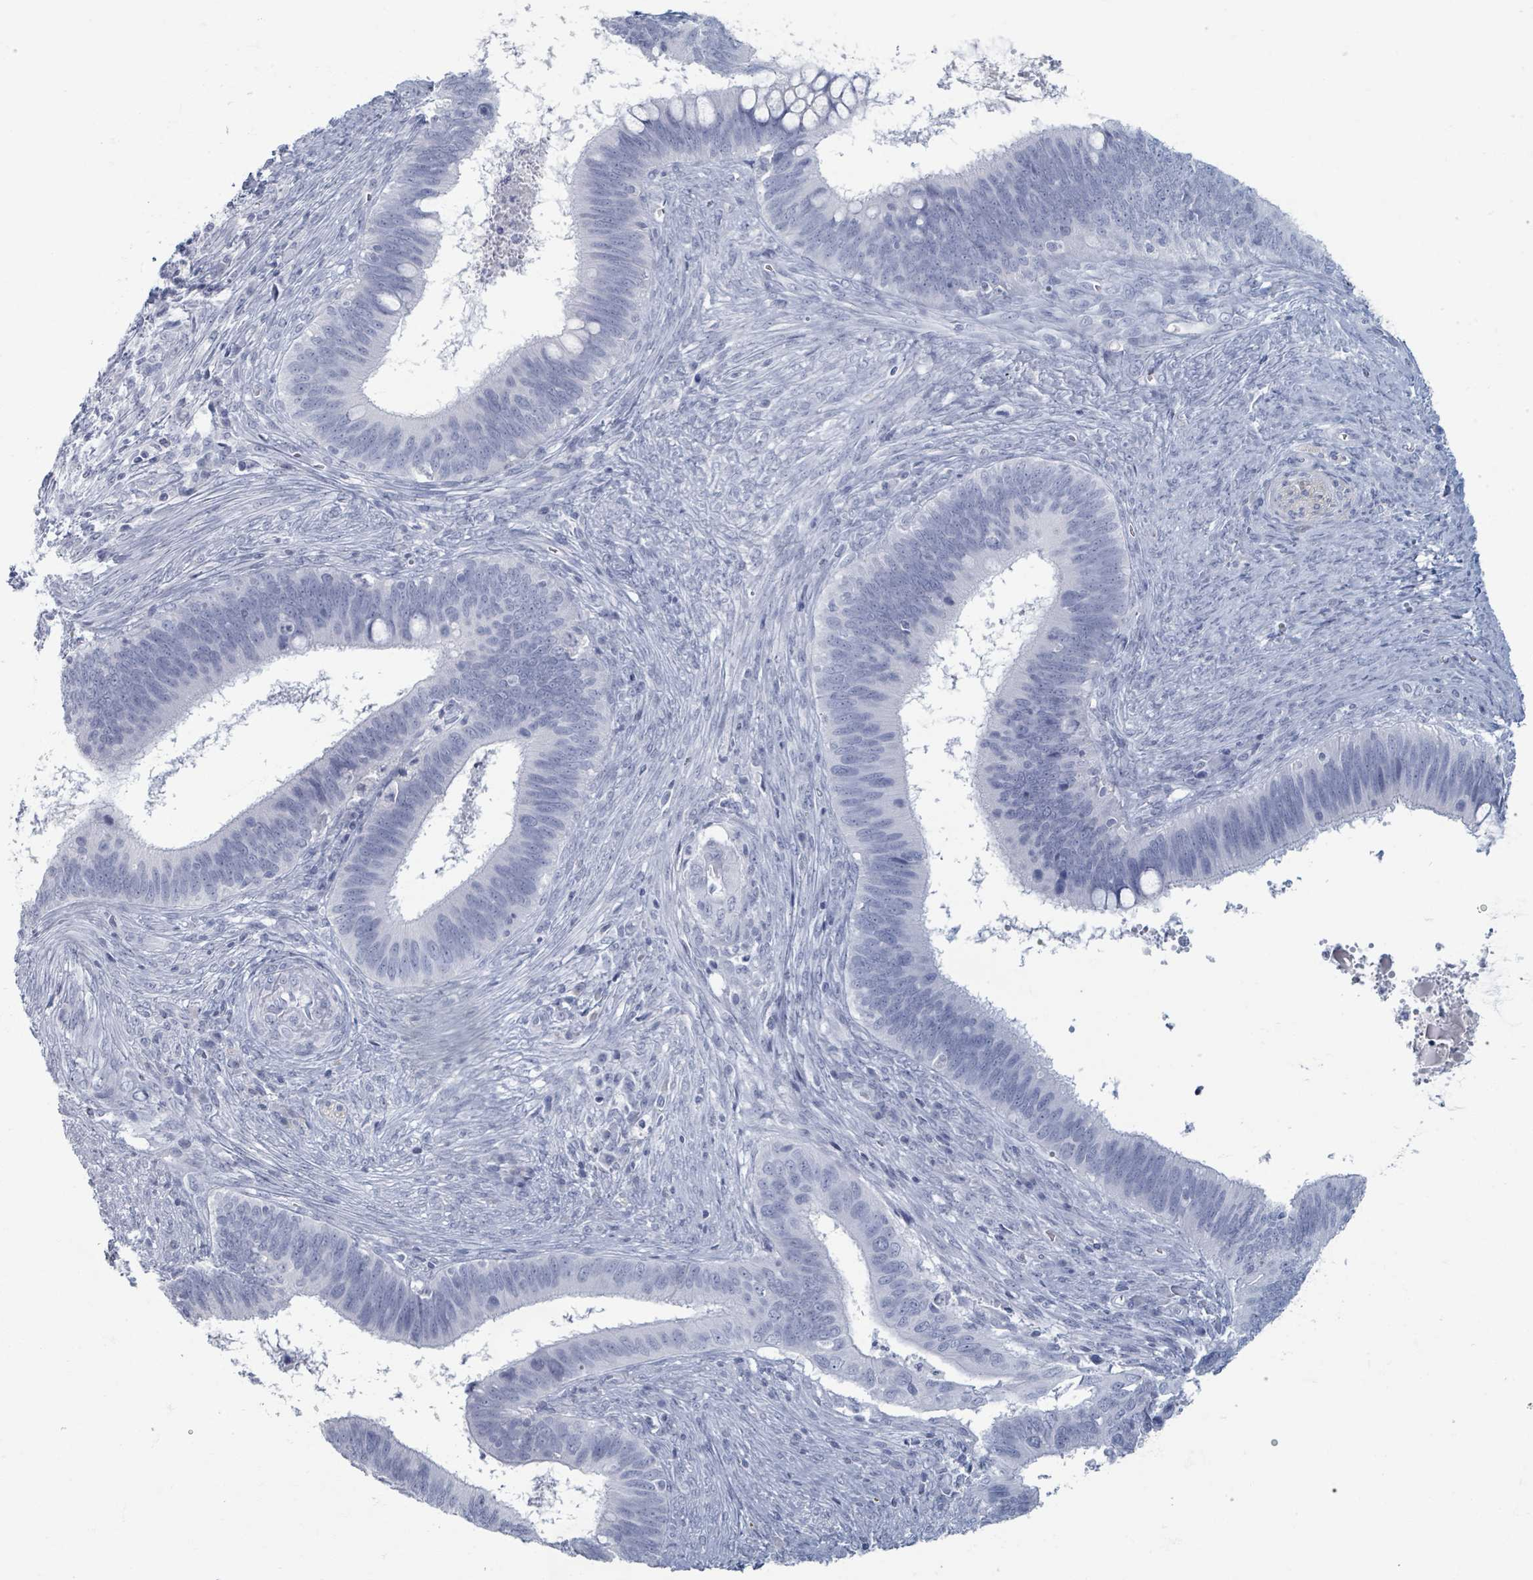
{"staining": {"intensity": "negative", "quantity": "none", "location": "none"}, "tissue": "cervical cancer", "cell_type": "Tumor cells", "image_type": "cancer", "snomed": [{"axis": "morphology", "description": "Adenocarcinoma, NOS"}, {"axis": "topography", "description": "Cervix"}], "caption": "High power microscopy photomicrograph of an immunohistochemistry histopathology image of adenocarcinoma (cervical), revealing no significant staining in tumor cells.", "gene": "TAS2R1", "patient": {"sex": "female", "age": 42}}